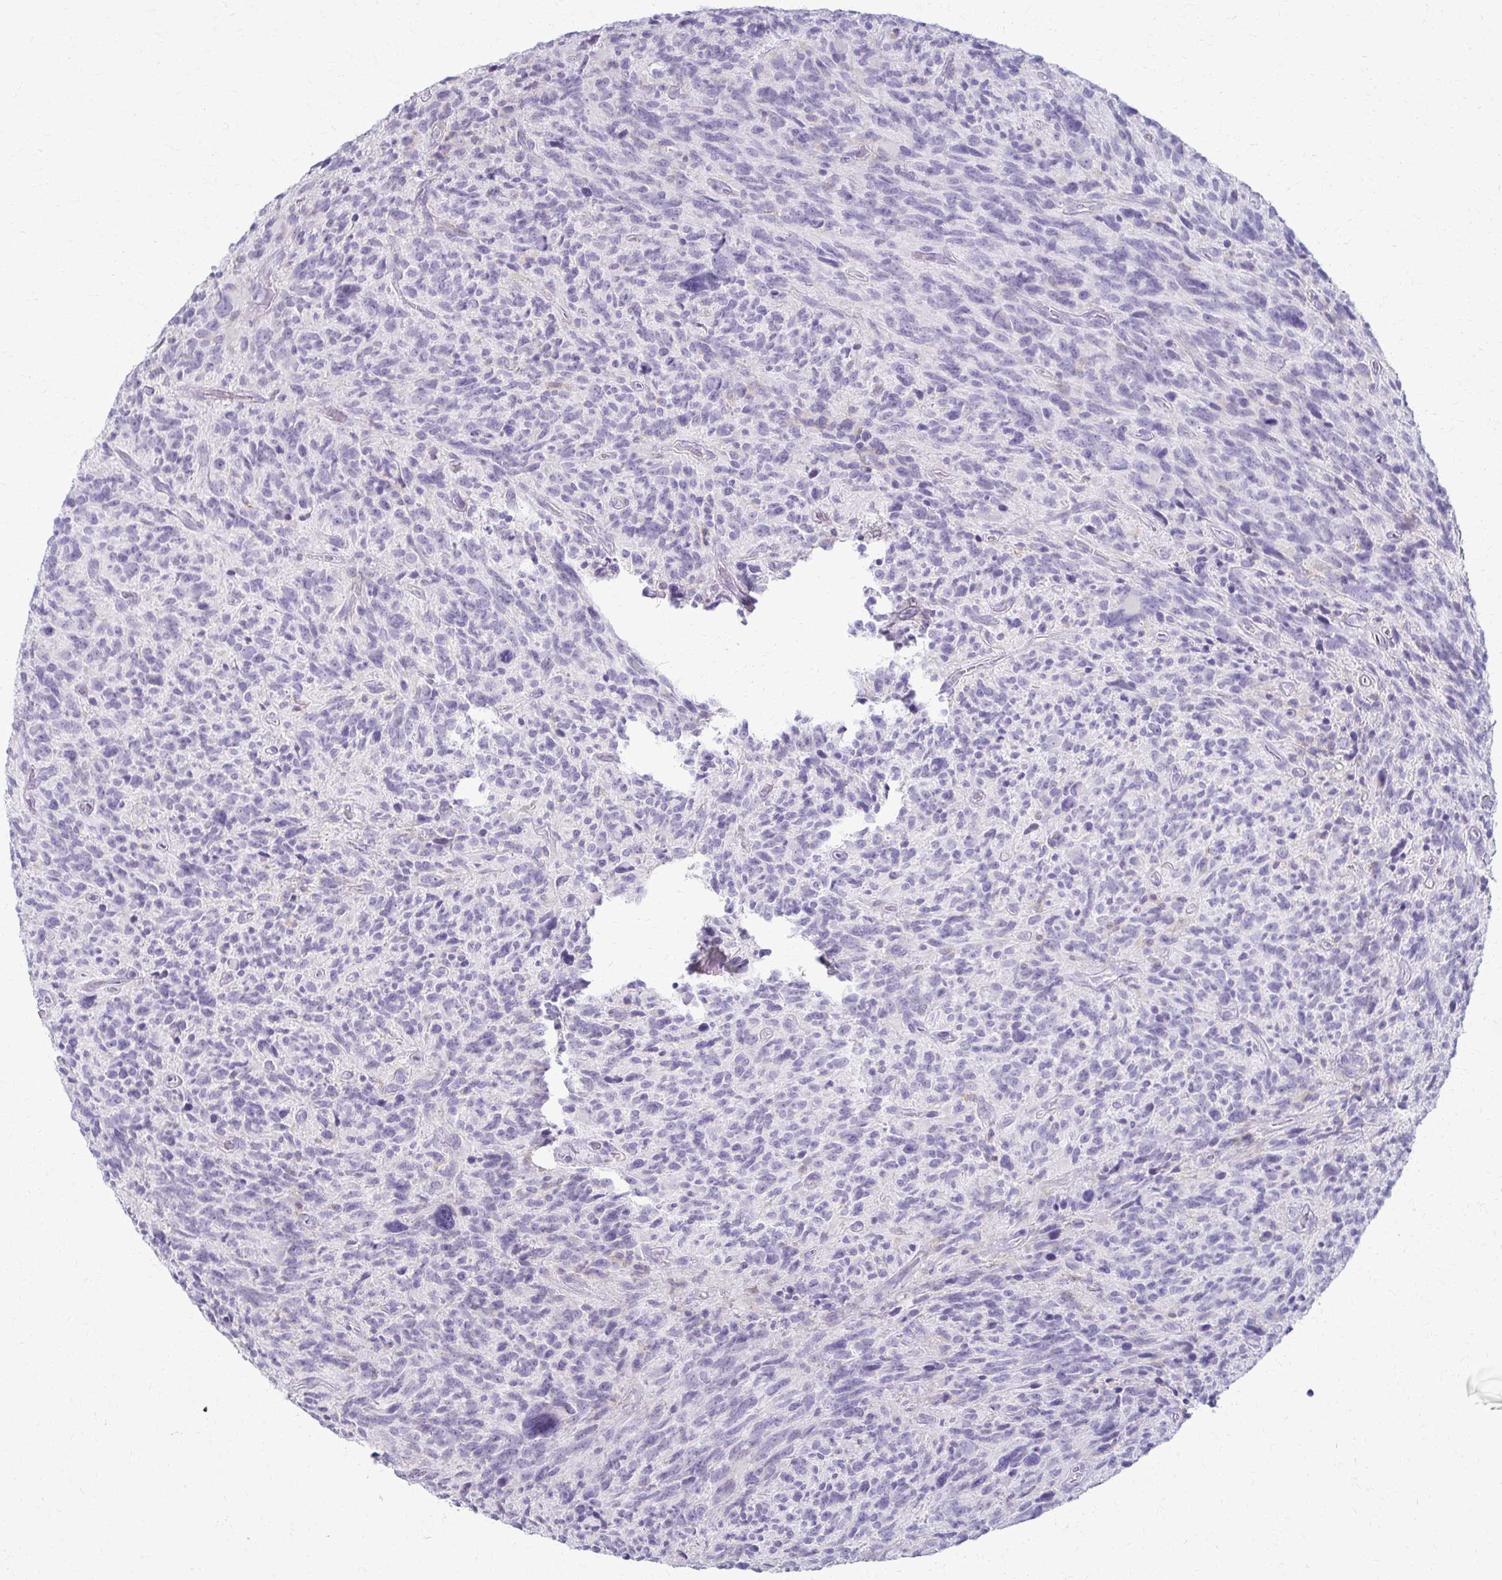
{"staining": {"intensity": "negative", "quantity": "none", "location": "none"}, "tissue": "glioma", "cell_type": "Tumor cells", "image_type": "cancer", "snomed": [{"axis": "morphology", "description": "Glioma, malignant, High grade"}, {"axis": "topography", "description": "Brain"}], "caption": "This image is of malignant glioma (high-grade) stained with immunohistochemistry to label a protein in brown with the nuclei are counter-stained blue. There is no expression in tumor cells.", "gene": "FCGR2B", "patient": {"sex": "male", "age": 46}}